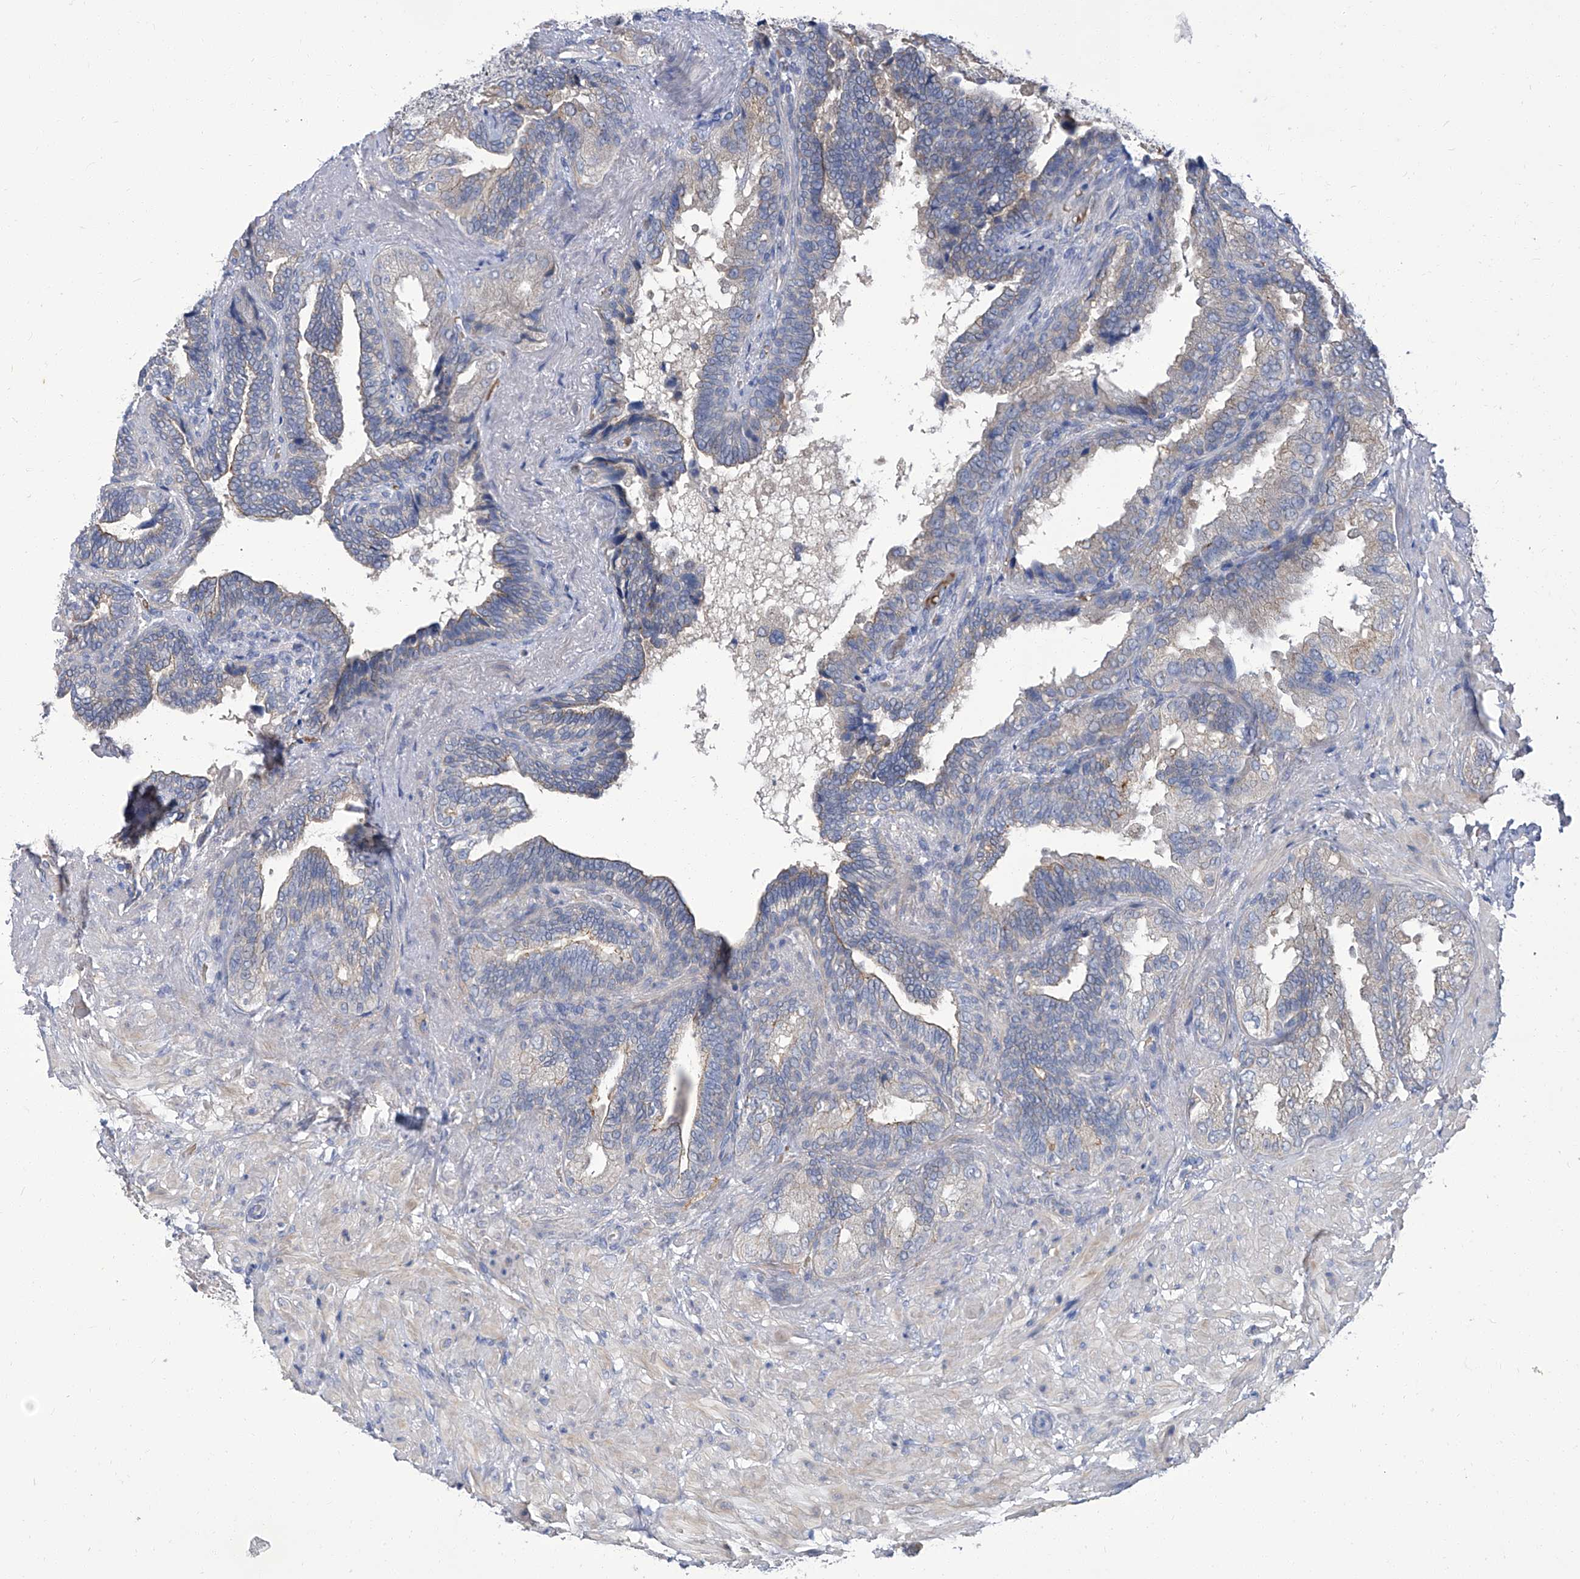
{"staining": {"intensity": "negative", "quantity": "none", "location": "none"}, "tissue": "seminal vesicle", "cell_type": "Glandular cells", "image_type": "normal", "snomed": [{"axis": "morphology", "description": "Normal tissue, NOS"}, {"axis": "topography", "description": "Seminal veicle"}, {"axis": "topography", "description": "Peripheral nerve tissue"}], "caption": "The histopathology image demonstrates no significant expression in glandular cells of seminal vesicle. Nuclei are stained in blue.", "gene": "PARD3", "patient": {"sex": "male", "age": 63}}